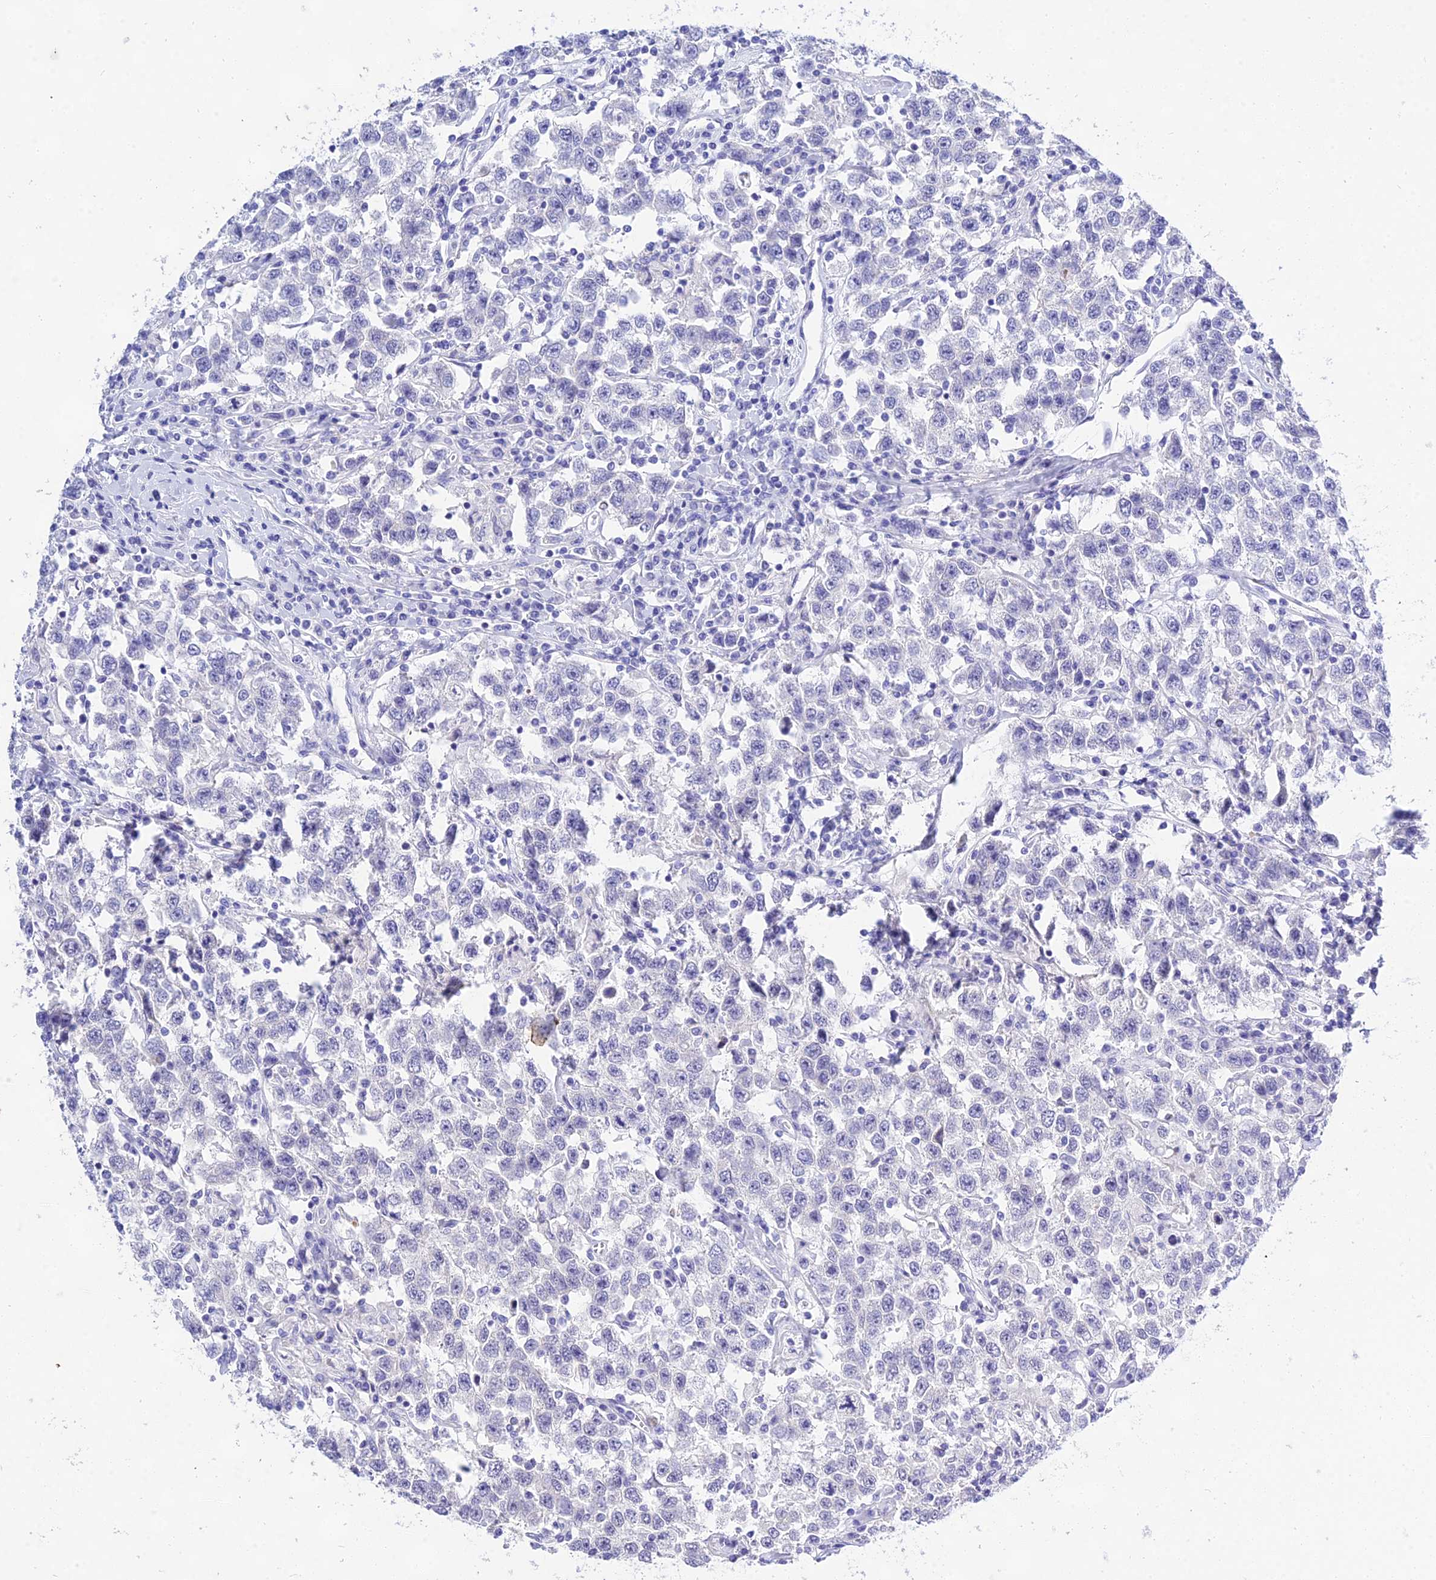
{"staining": {"intensity": "negative", "quantity": "none", "location": "none"}, "tissue": "testis cancer", "cell_type": "Tumor cells", "image_type": "cancer", "snomed": [{"axis": "morphology", "description": "Seminoma, NOS"}, {"axis": "topography", "description": "Testis"}], "caption": "Immunohistochemistry micrograph of neoplastic tissue: human testis seminoma stained with DAB (3,3'-diaminobenzidine) exhibits no significant protein staining in tumor cells.", "gene": "DEFB107A", "patient": {"sex": "male", "age": 41}}